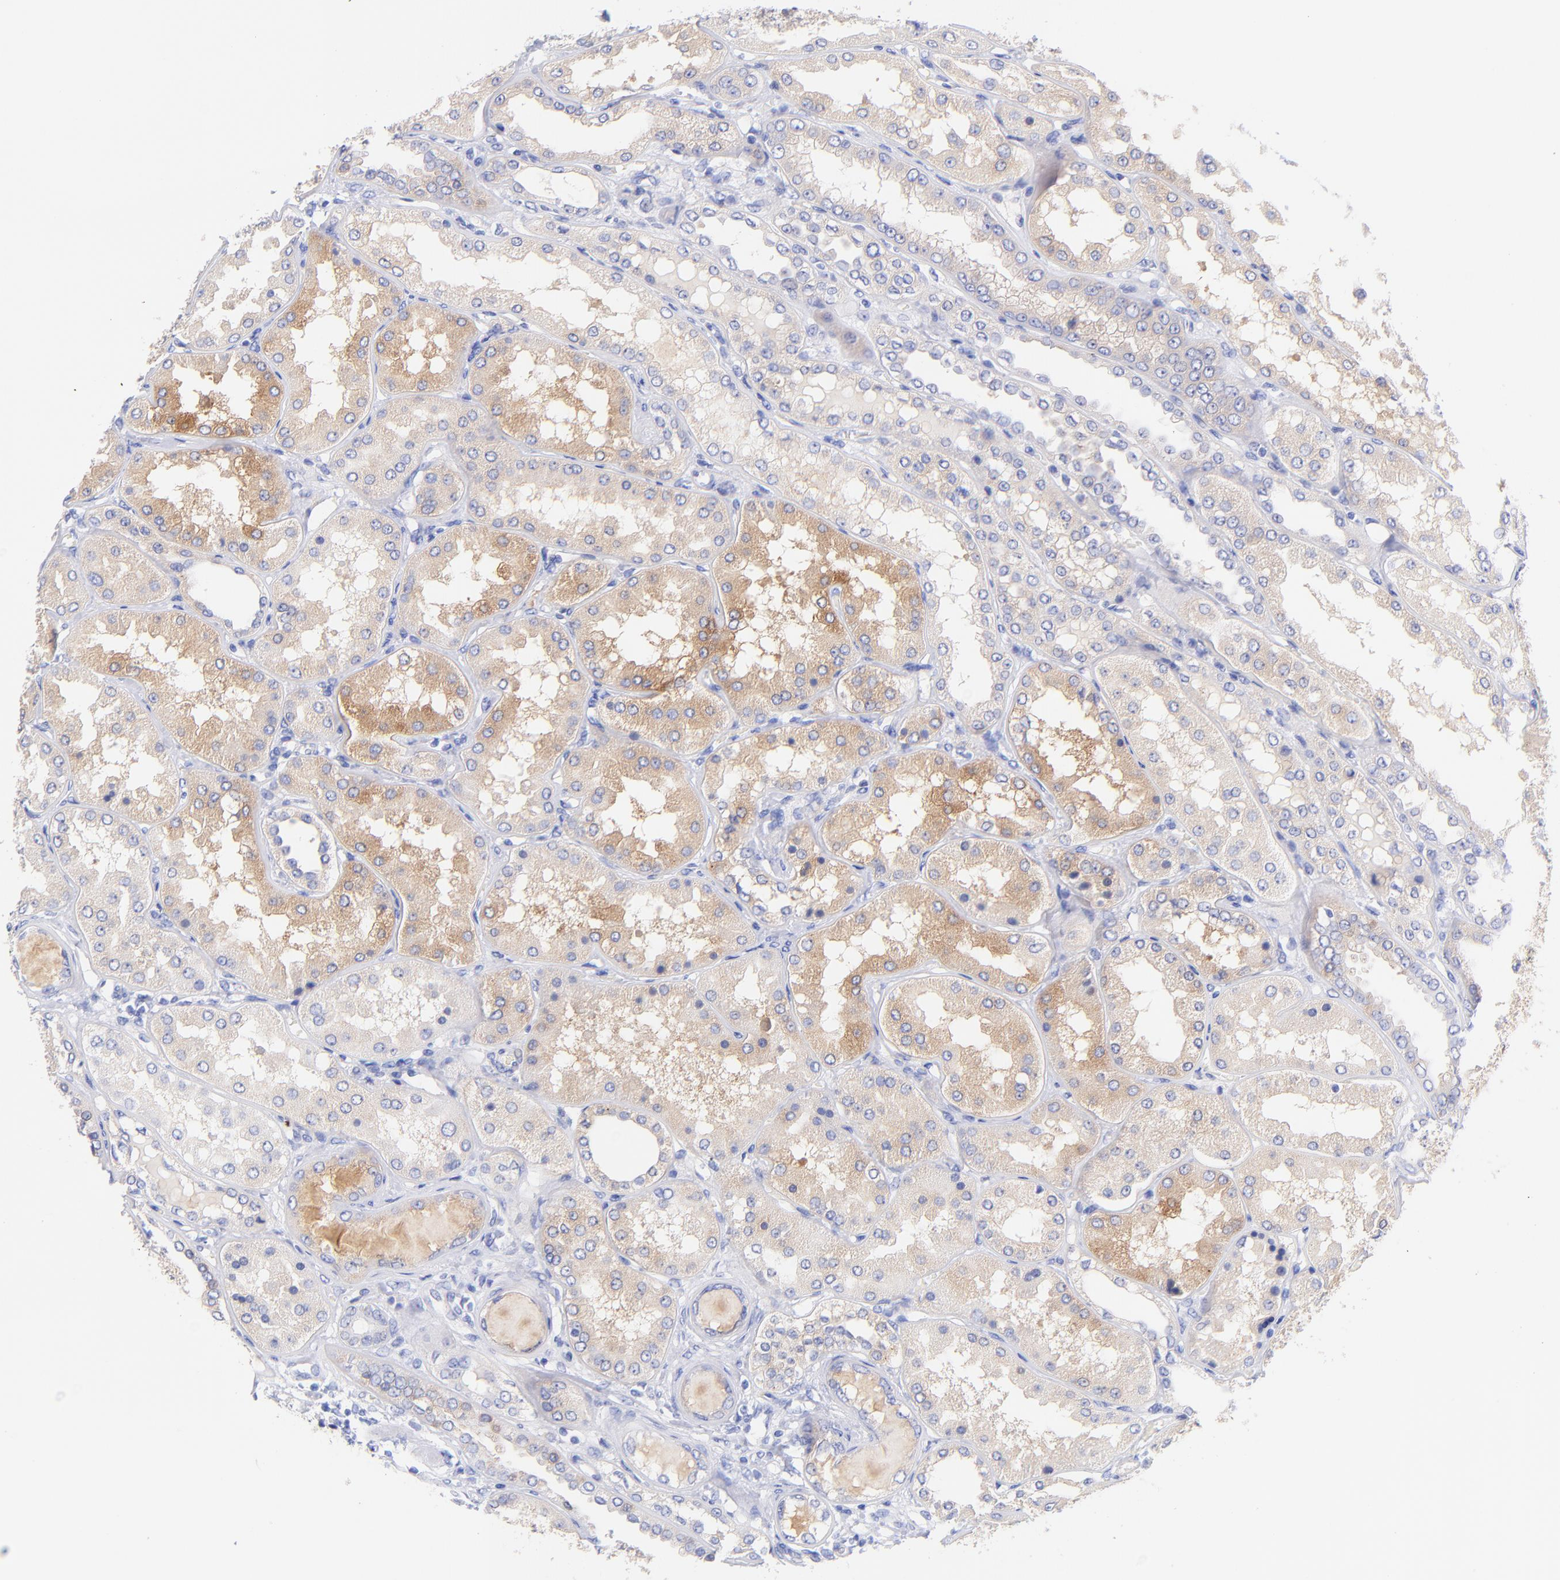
{"staining": {"intensity": "moderate", "quantity": "<25%", "location": "cytoplasmic/membranous"}, "tissue": "kidney", "cell_type": "Cells in glomeruli", "image_type": "normal", "snomed": [{"axis": "morphology", "description": "Normal tissue, NOS"}, {"axis": "topography", "description": "Kidney"}], "caption": "An image of kidney stained for a protein shows moderate cytoplasmic/membranous brown staining in cells in glomeruli.", "gene": "GPHN", "patient": {"sex": "female", "age": 56}}